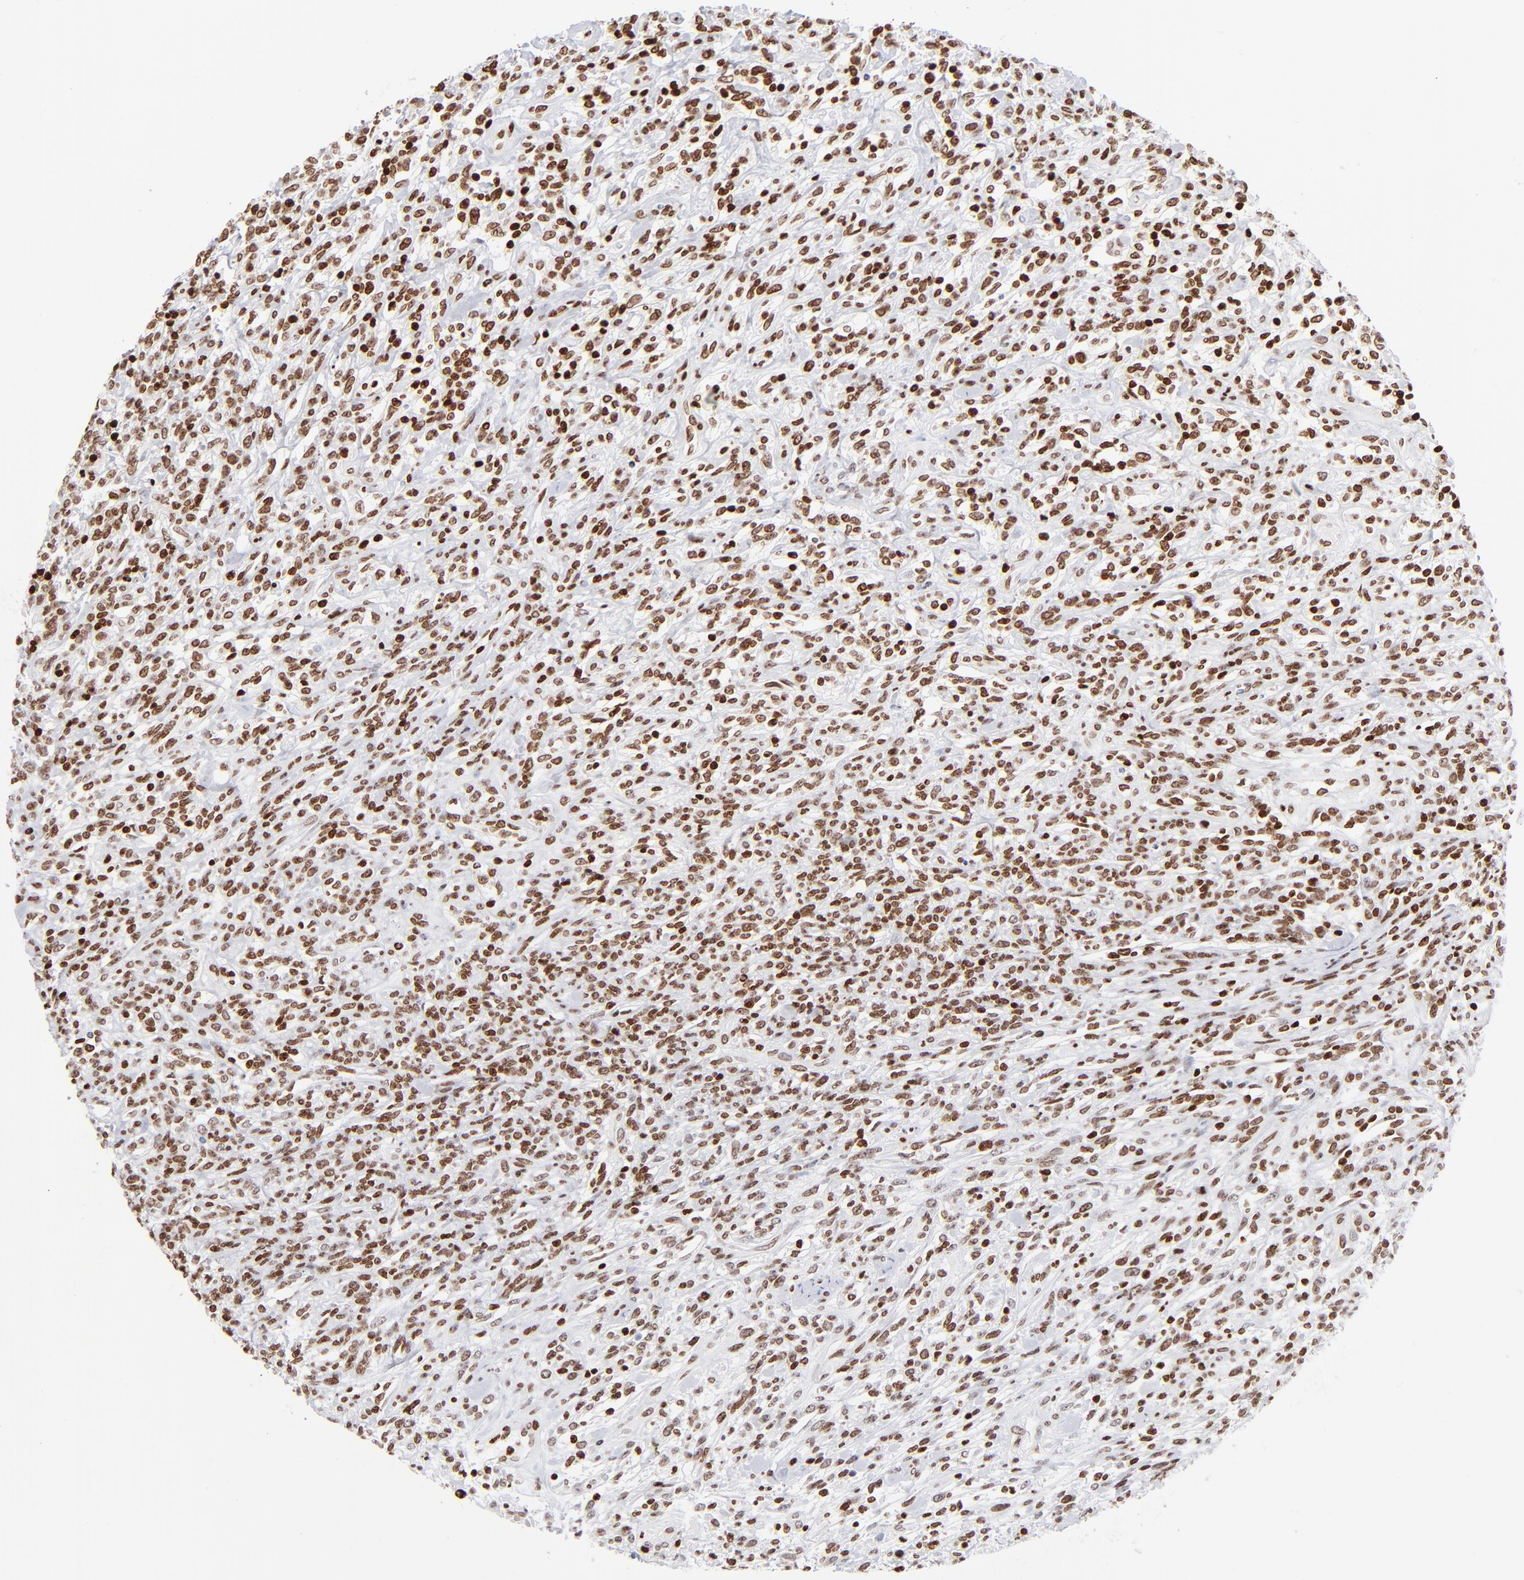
{"staining": {"intensity": "strong", "quantity": ">75%", "location": "nuclear"}, "tissue": "lymphoma", "cell_type": "Tumor cells", "image_type": "cancer", "snomed": [{"axis": "morphology", "description": "Malignant lymphoma, non-Hodgkin's type, High grade"}, {"axis": "topography", "description": "Lymph node"}], "caption": "High-grade malignant lymphoma, non-Hodgkin's type stained with DAB (3,3'-diaminobenzidine) IHC exhibits high levels of strong nuclear staining in about >75% of tumor cells.", "gene": "RTL4", "patient": {"sex": "female", "age": 73}}